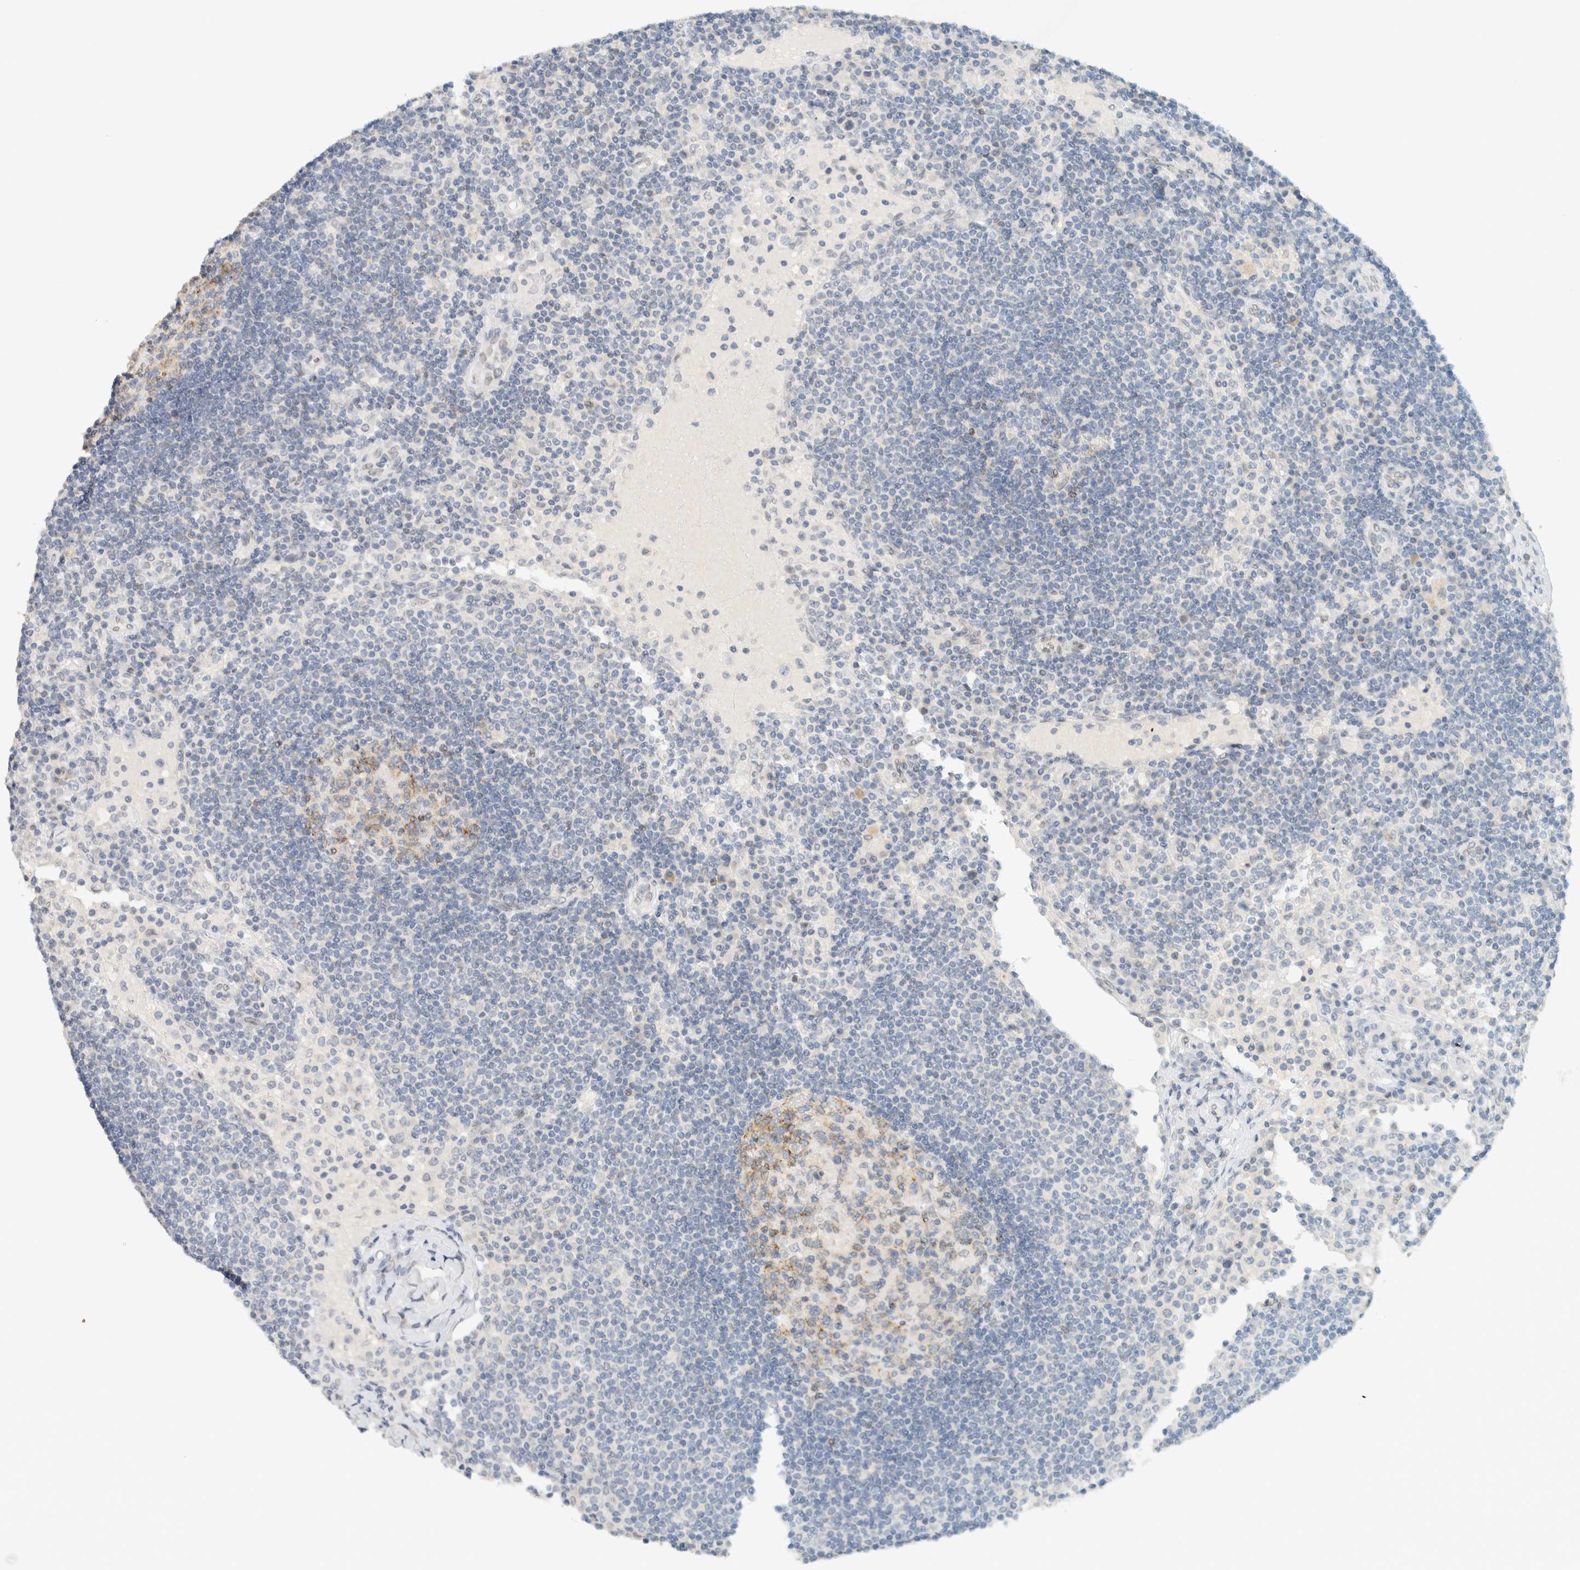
{"staining": {"intensity": "weak", "quantity": "<25%", "location": "cytoplasmic/membranous"}, "tissue": "lymph node", "cell_type": "Germinal center cells", "image_type": "normal", "snomed": [{"axis": "morphology", "description": "Normal tissue, NOS"}, {"axis": "topography", "description": "Lymph node"}], "caption": "IHC of normal human lymph node demonstrates no positivity in germinal center cells.", "gene": "C1QTNF12", "patient": {"sex": "female", "age": 53}}